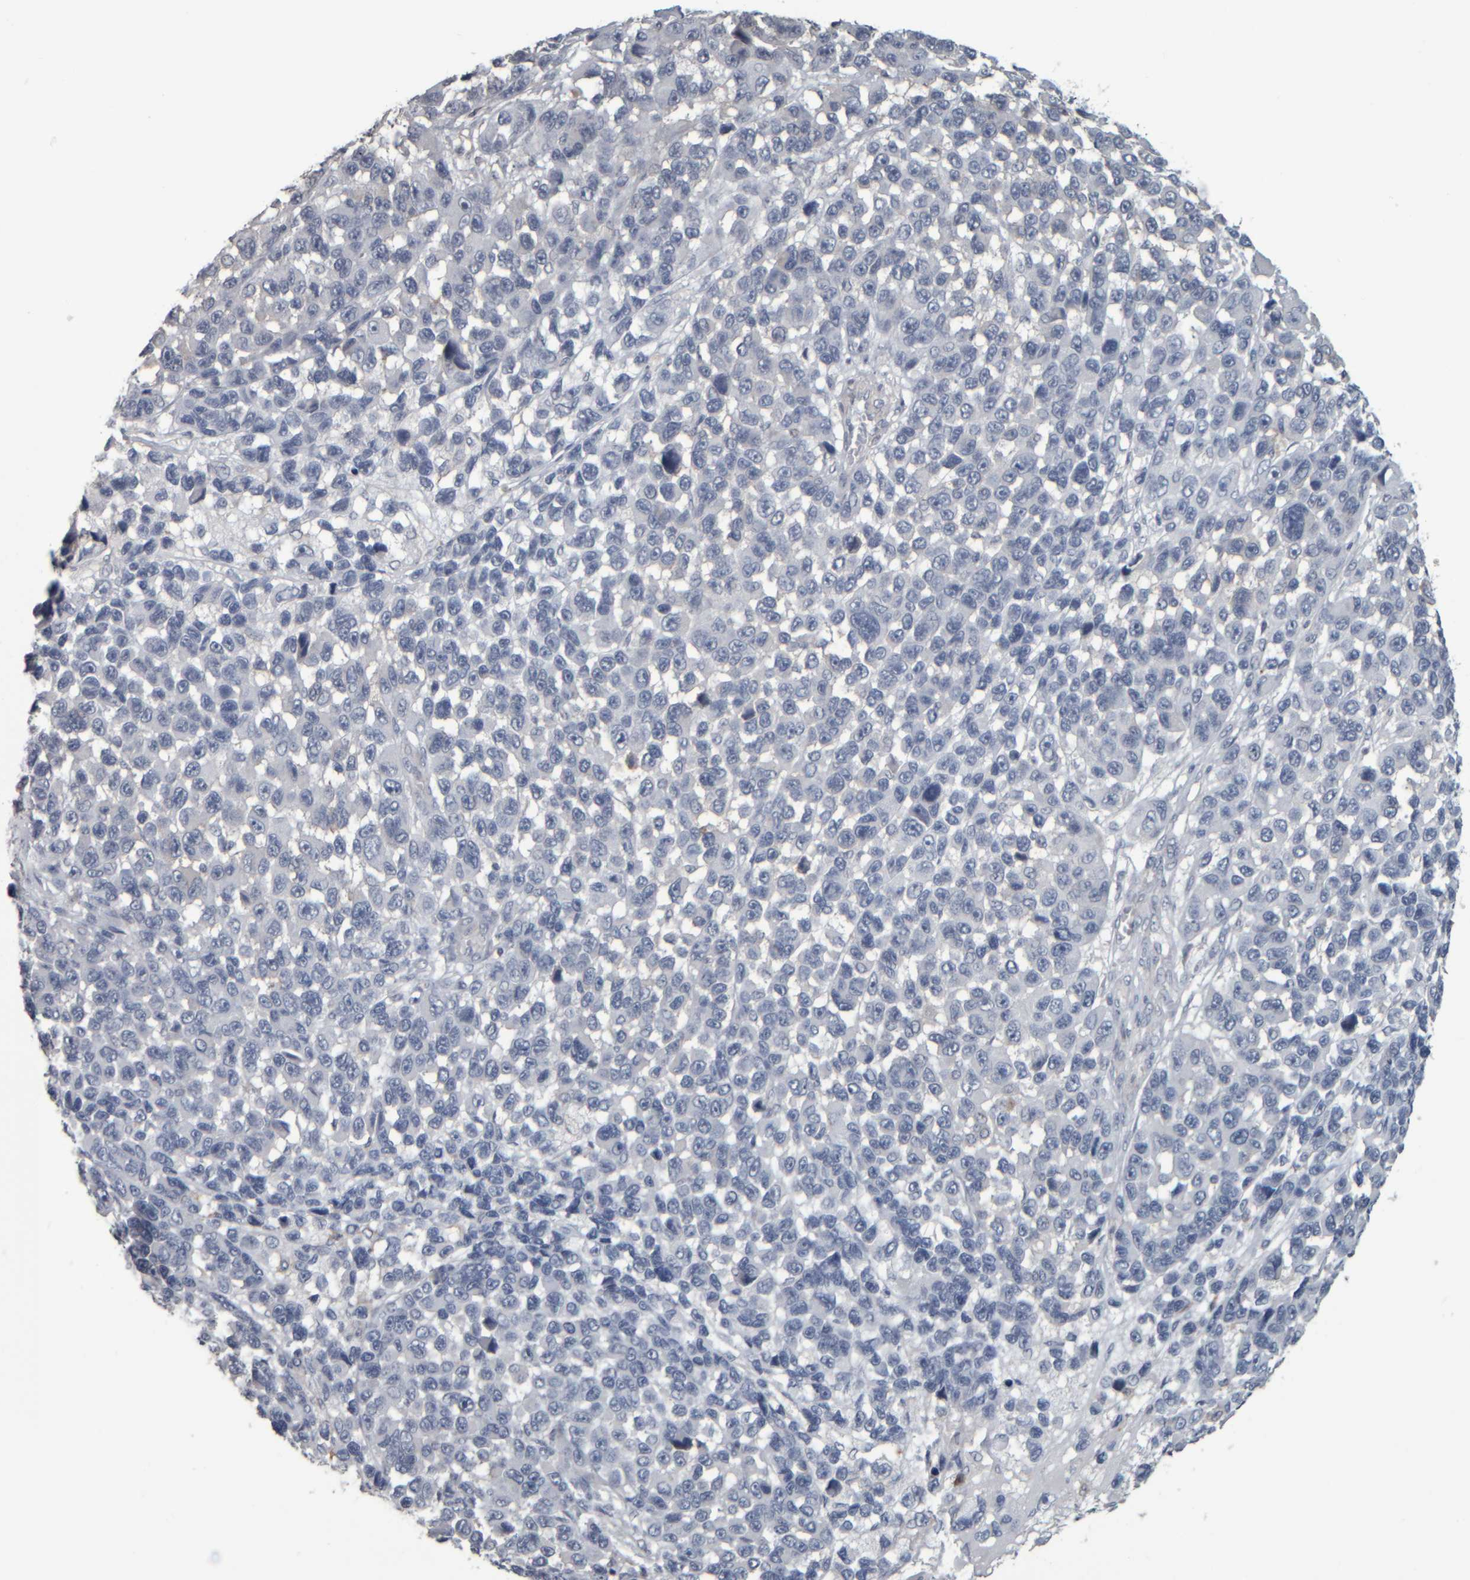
{"staining": {"intensity": "negative", "quantity": "none", "location": "none"}, "tissue": "melanoma", "cell_type": "Tumor cells", "image_type": "cancer", "snomed": [{"axis": "morphology", "description": "Malignant melanoma, NOS"}, {"axis": "topography", "description": "Skin"}], "caption": "There is no significant expression in tumor cells of melanoma.", "gene": "CAVIN4", "patient": {"sex": "male", "age": 53}}